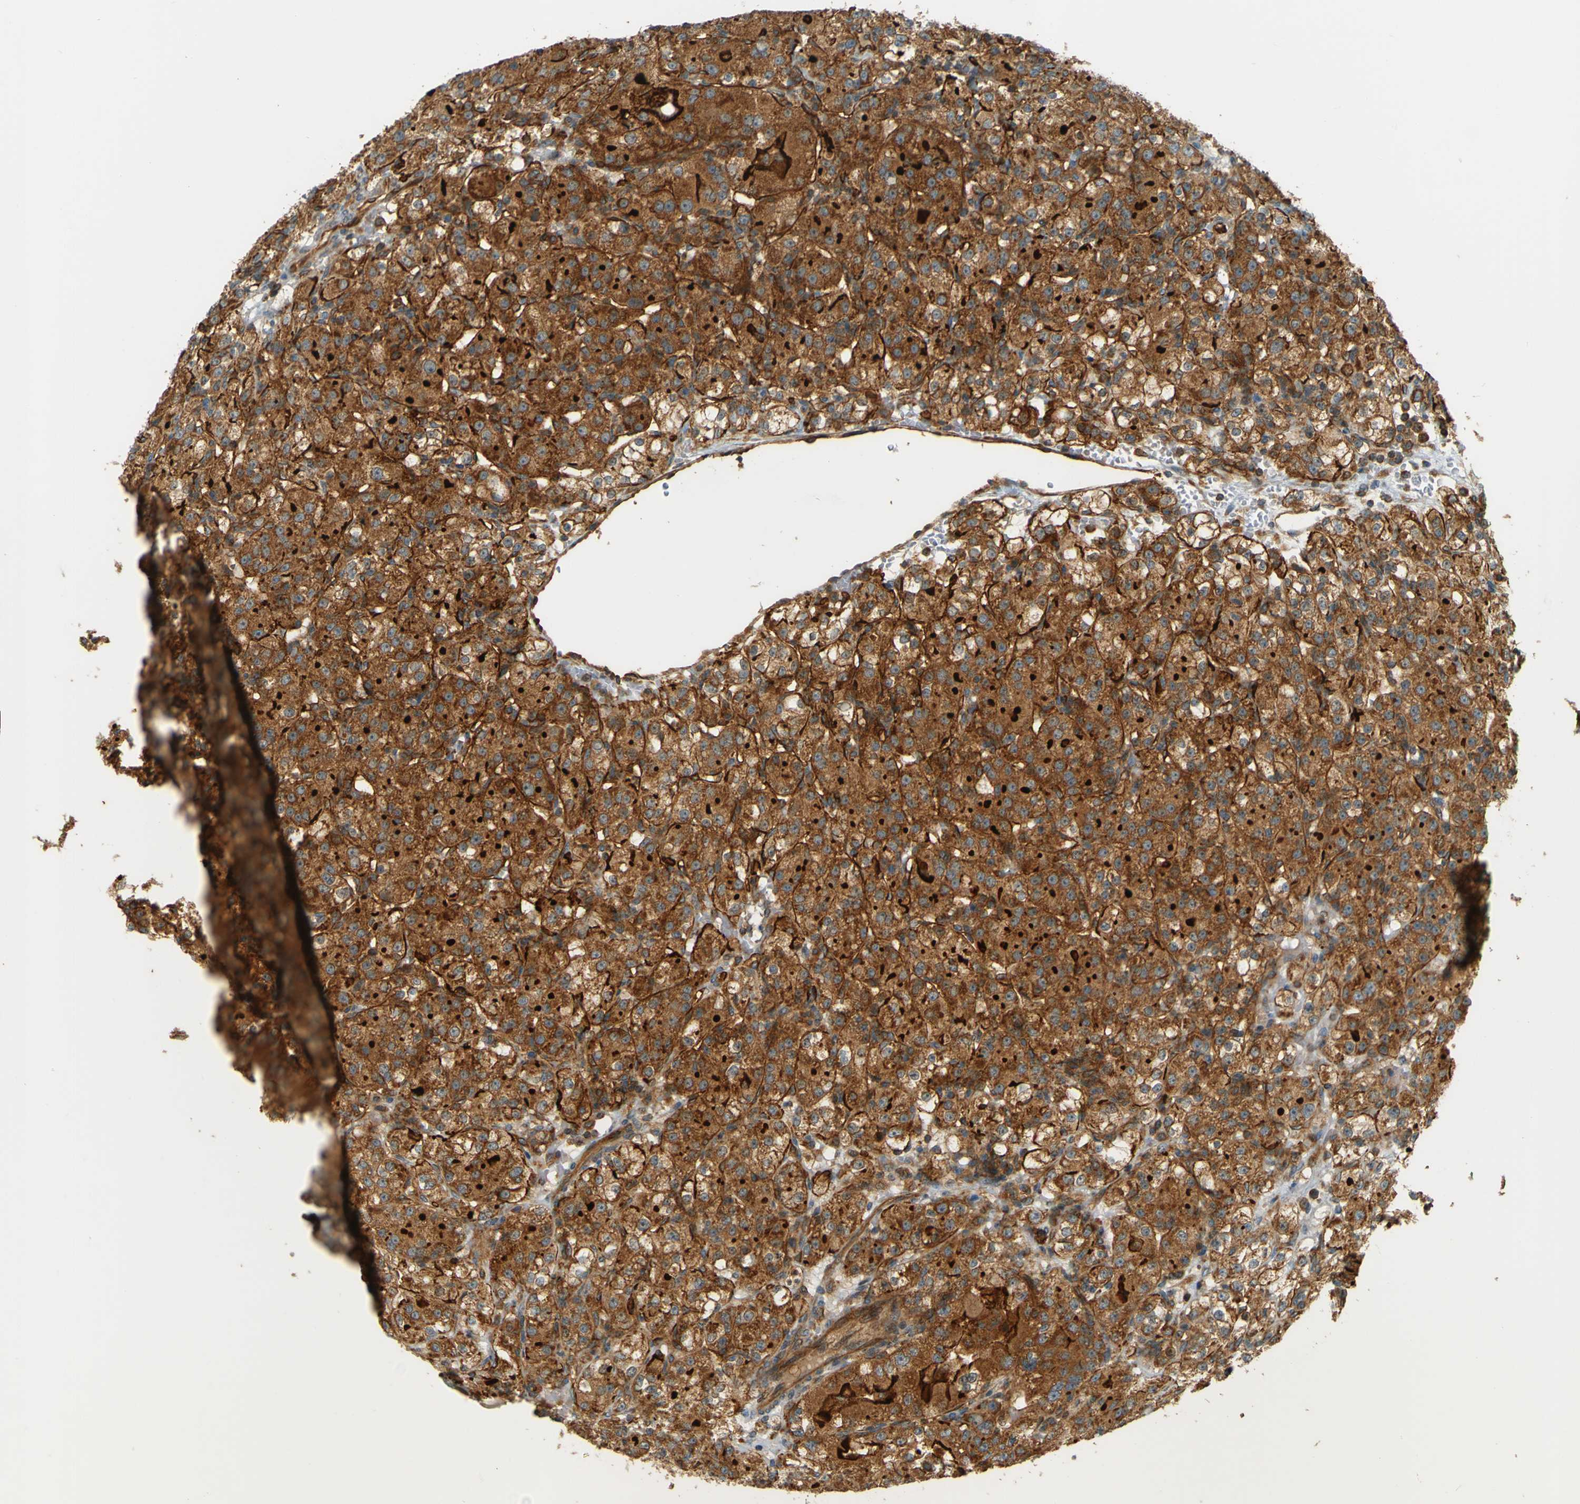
{"staining": {"intensity": "strong", "quantity": ">75%", "location": "cytoplasmic/membranous"}, "tissue": "renal cancer", "cell_type": "Tumor cells", "image_type": "cancer", "snomed": [{"axis": "morphology", "description": "Normal tissue, NOS"}, {"axis": "morphology", "description": "Adenocarcinoma, NOS"}, {"axis": "topography", "description": "Kidney"}], "caption": "Strong cytoplasmic/membranous expression for a protein is identified in approximately >75% of tumor cells of adenocarcinoma (renal) using immunohistochemistry (IHC).", "gene": "DNAJC5", "patient": {"sex": "male", "age": 61}}